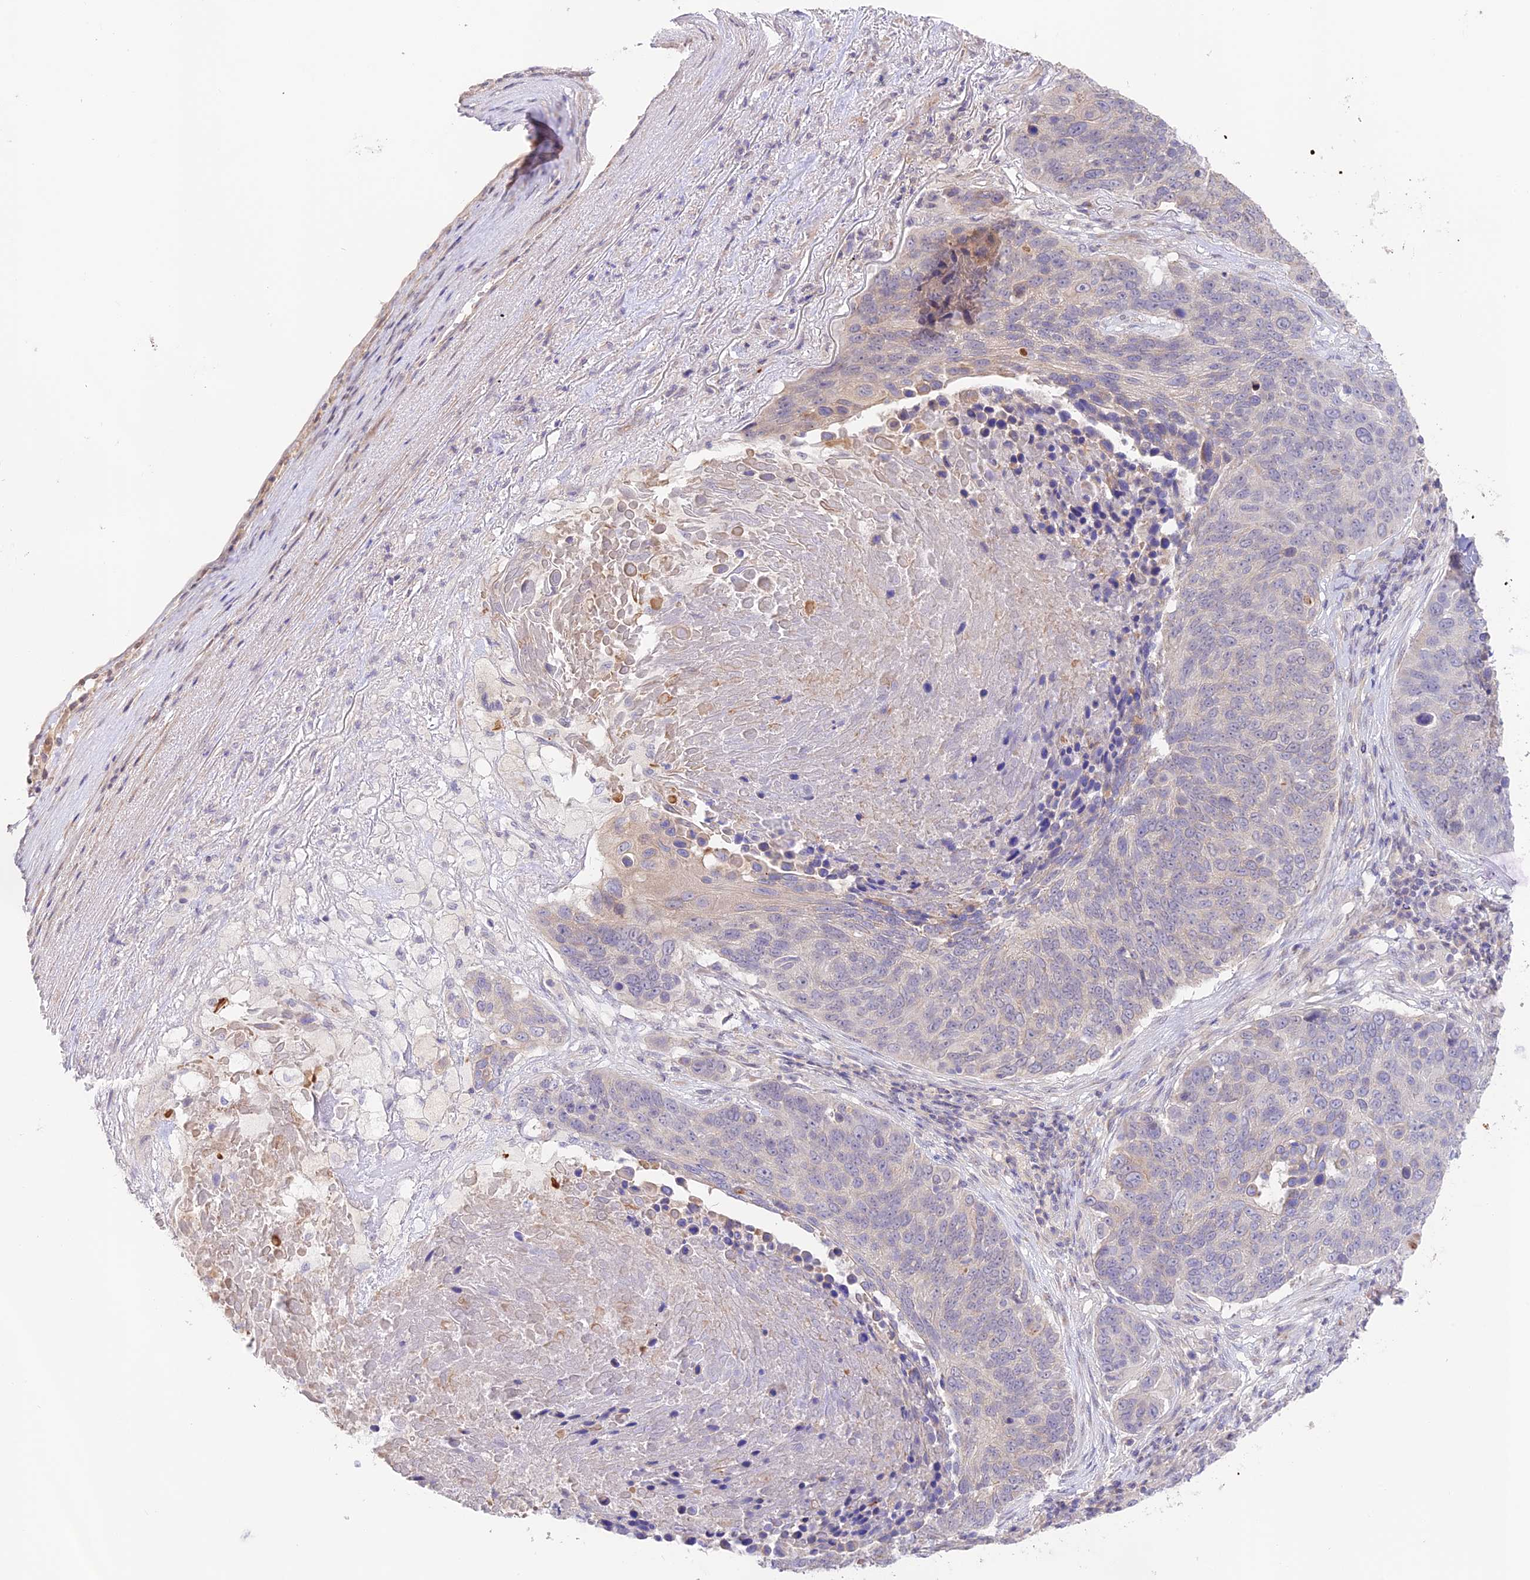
{"staining": {"intensity": "negative", "quantity": "none", "location": "none"}, "tissue": "lung cancer", "cell_type": "Tumor cells", "image_type": "cancer", "snomed": [{"axis": "morphology", "description": "Normal tissue, NOS"}, {"axis": "morphology", "description": "Squamous cell carcinoma, NOS"}, {"axis": "topography", "description": "Lymph node"}, {"axis": "topography", "description": "Lung"}], "caption": "Tumor cells show no significant protein positivity in squamous cell carcinoma (lung). The staining is performed using DAB (3,3'-diaminobenzidine) brown chromogen with nuclei counter-stained in using hematoxylin.", "gene": "CAMSAP3", "patient": {"sex": "male", "age": 66}}